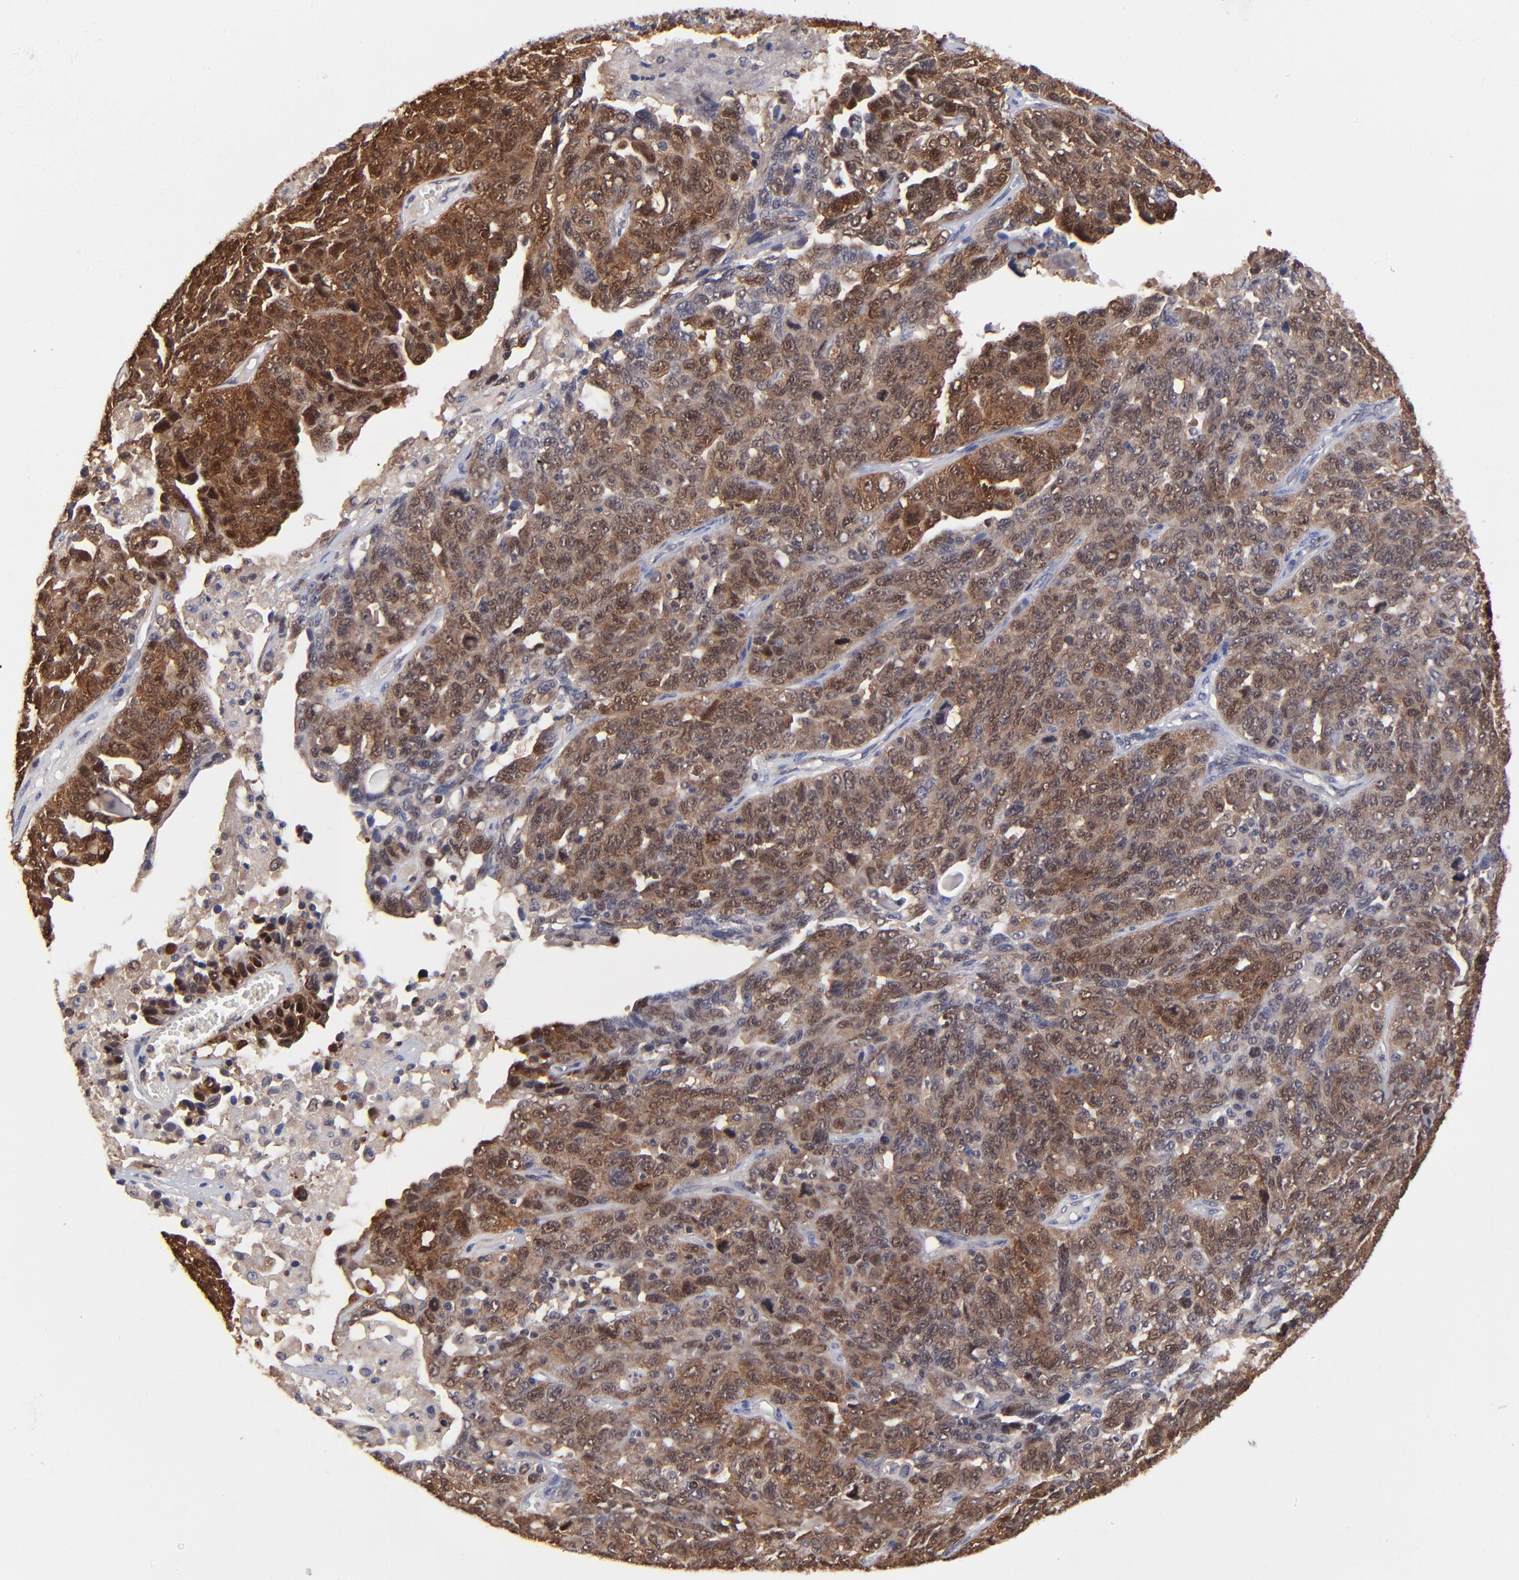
{"staining": {"intensity": "moderate", "quantity": ">75%", "location": "cytoplasmic/membranous,nuclear"}, "tissue": "ovarian cancer", "cell_type": "Tumor cells", "image_type": "cancer", "snomed": [{"axis": "morphology", "description": "Cystadenocarcinoma, serous, NOS"}, {"axis": "topography", "description": "Ovary"}], "caption": "Immunohistochemistry histopathology image of human ovarian cancer stained for a protein (brown), which displays medium levels of moderate cytoplasmic/membranous and nuclear positivity in approximately >75% of tumor cells.", "gene": "DCTPP1", "patient": {"sex": "female", "age": 71}}